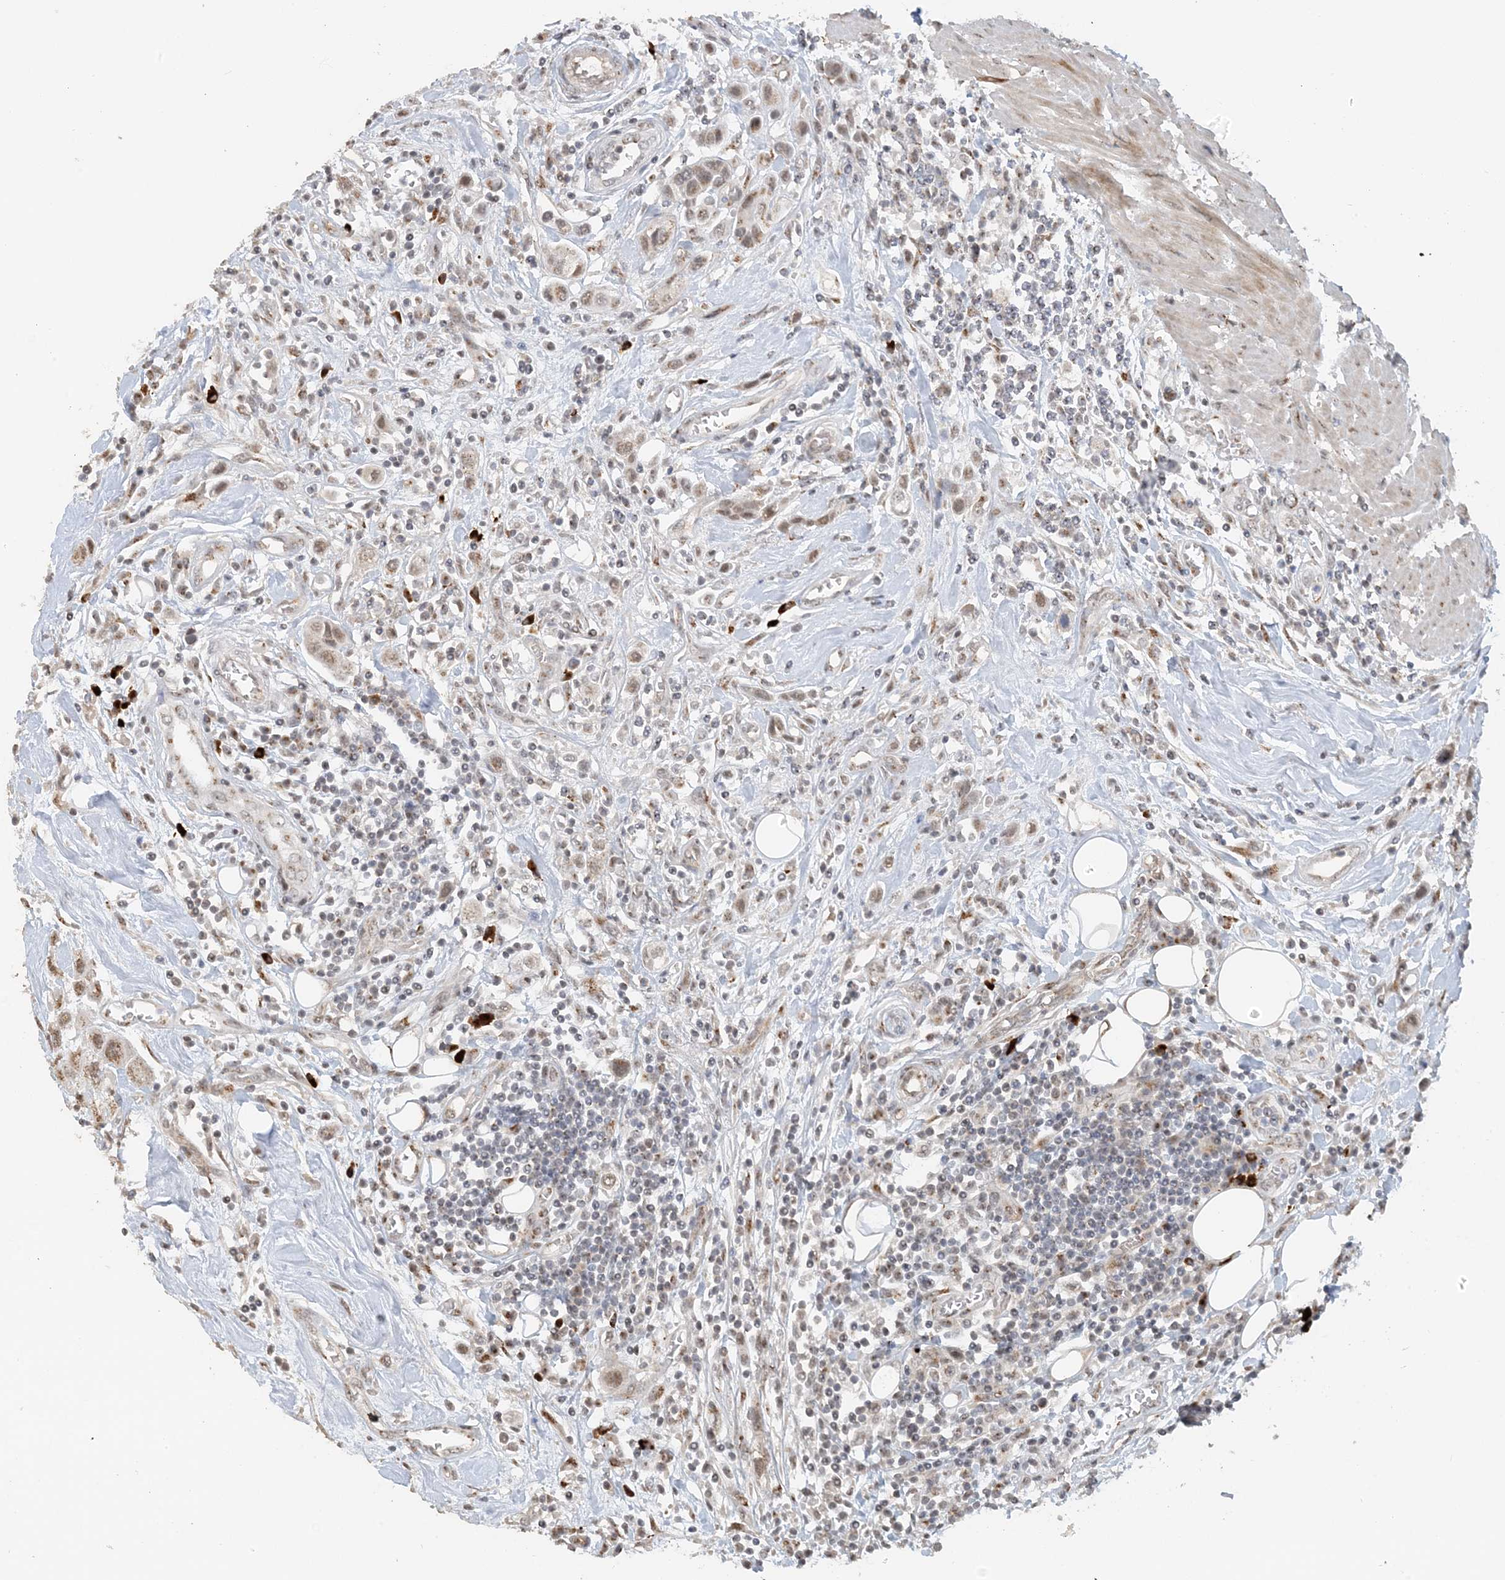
{"staining": {"intensity": "moderate", "quantity": "25%-75%", "location": "cytoplasmic/membranous"}, "tissue": "urothelial cancer", "cell_type": "Tumor cells", "image_type": "cancer", "snomed": [{"axis": "morphology", "description": "Urothelial carcinoma, High grade"}, {"axis": "topography", "description": "Urinary bladder"}], "caption": "High-grade urothelial carcinoma stained with a brown dye exhibits moderate cytoplasmic/membranous positive staining in about 25%-75% of tumor cells.", "gene": "ZCCHC4", "patient": {"sex": "male", "age": 50}}